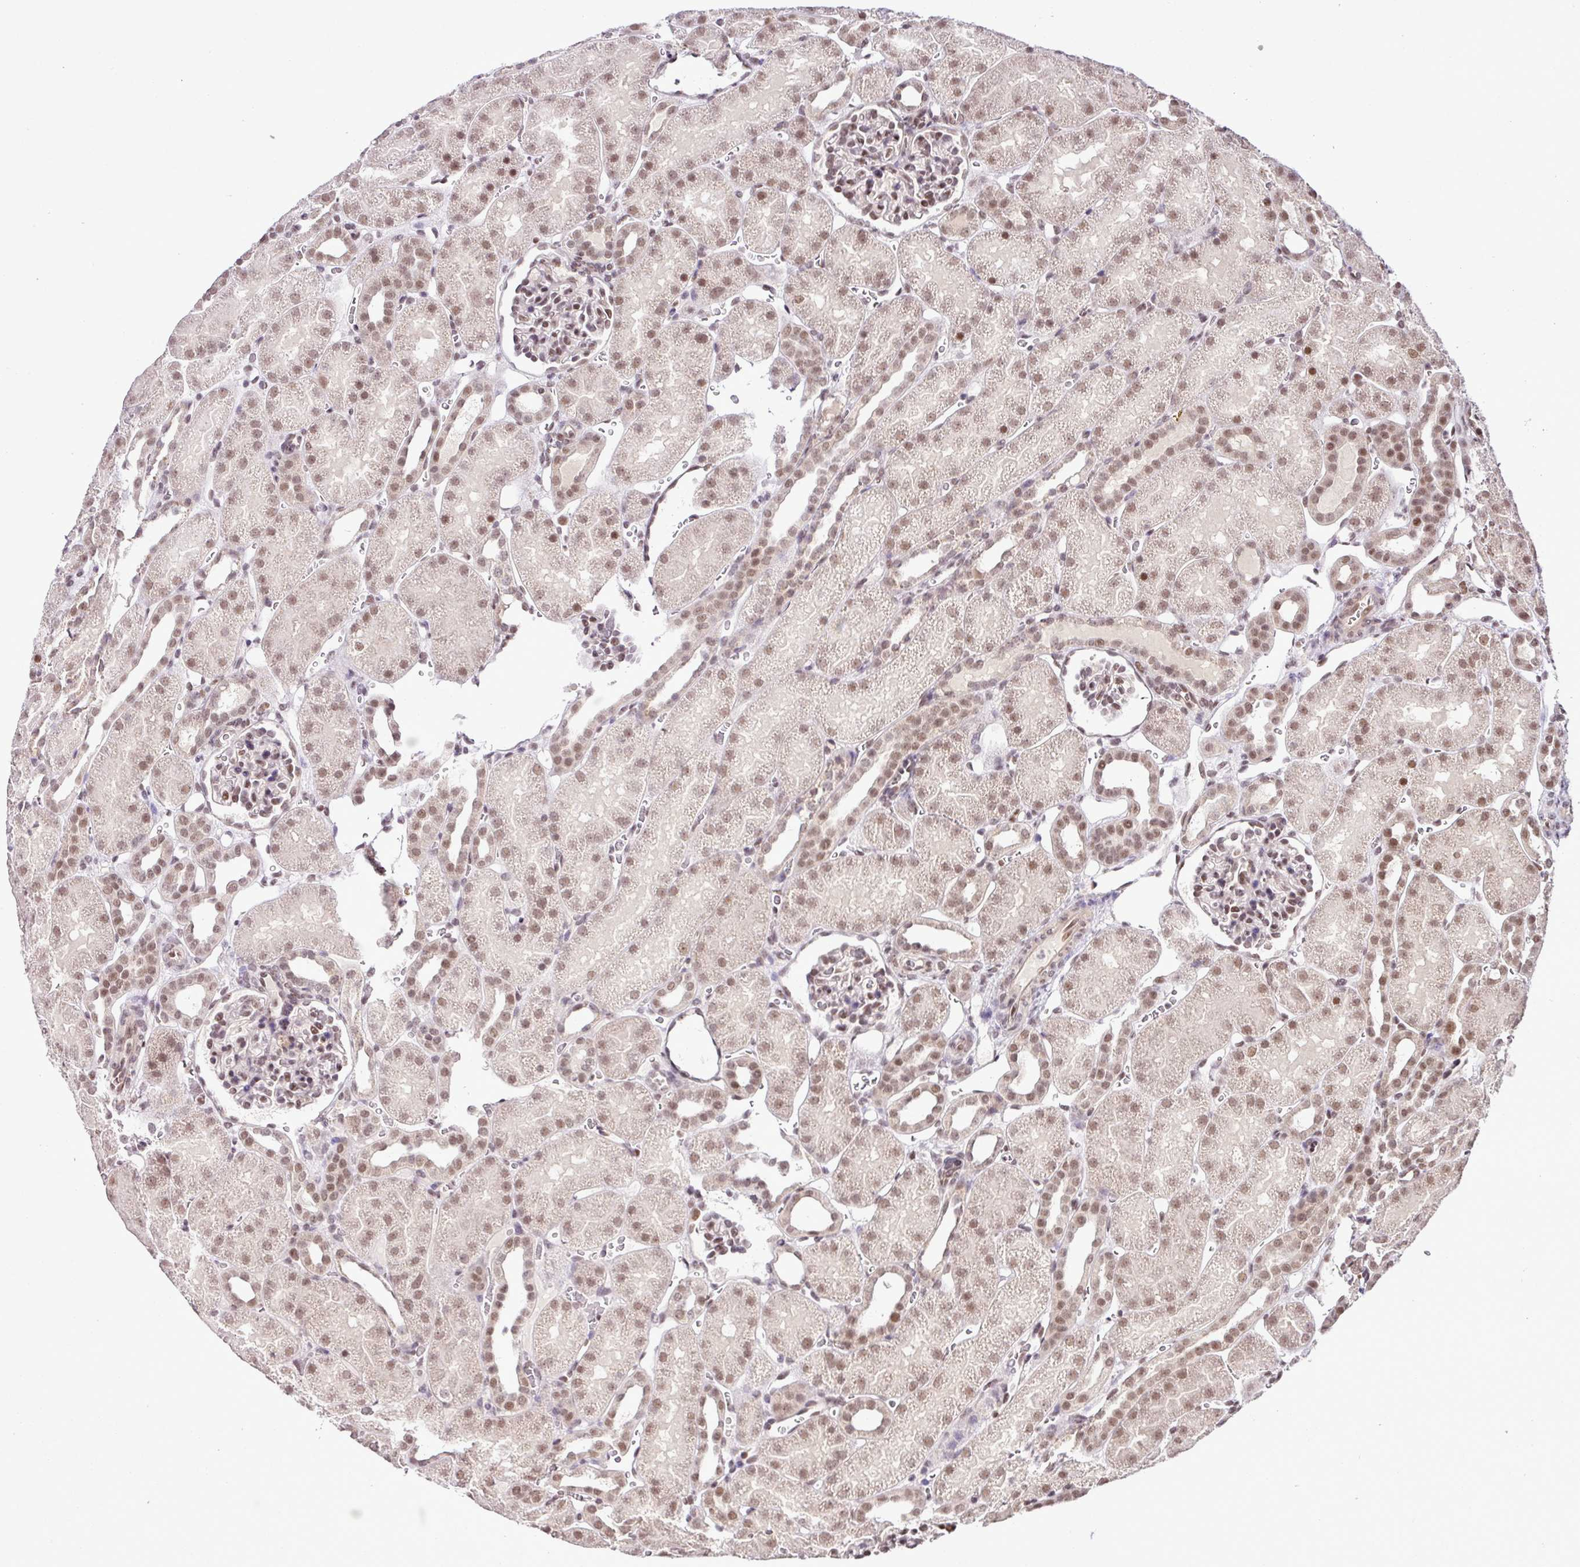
{"staining": {"intensity": "moderate", "quantity": ">75%", "location": "nuclear"}, "tissue": "kidney", "cell_type": "Cells in glomeruli", "image_type": "normal", "snomed": [{"axis": "morphology", "description": "Normal tissue, NOS"}, {"axis": "topography", "description": "Kidney"}], "caption": "This histopathology image demonstrates immunohistochemistry staining of benign kidney, with medium moderate nuclear positivity in approximately >75% of cells in glomeruli.", "gene": "PGAP4", "patient": {"sex": "male", "age": 2}}